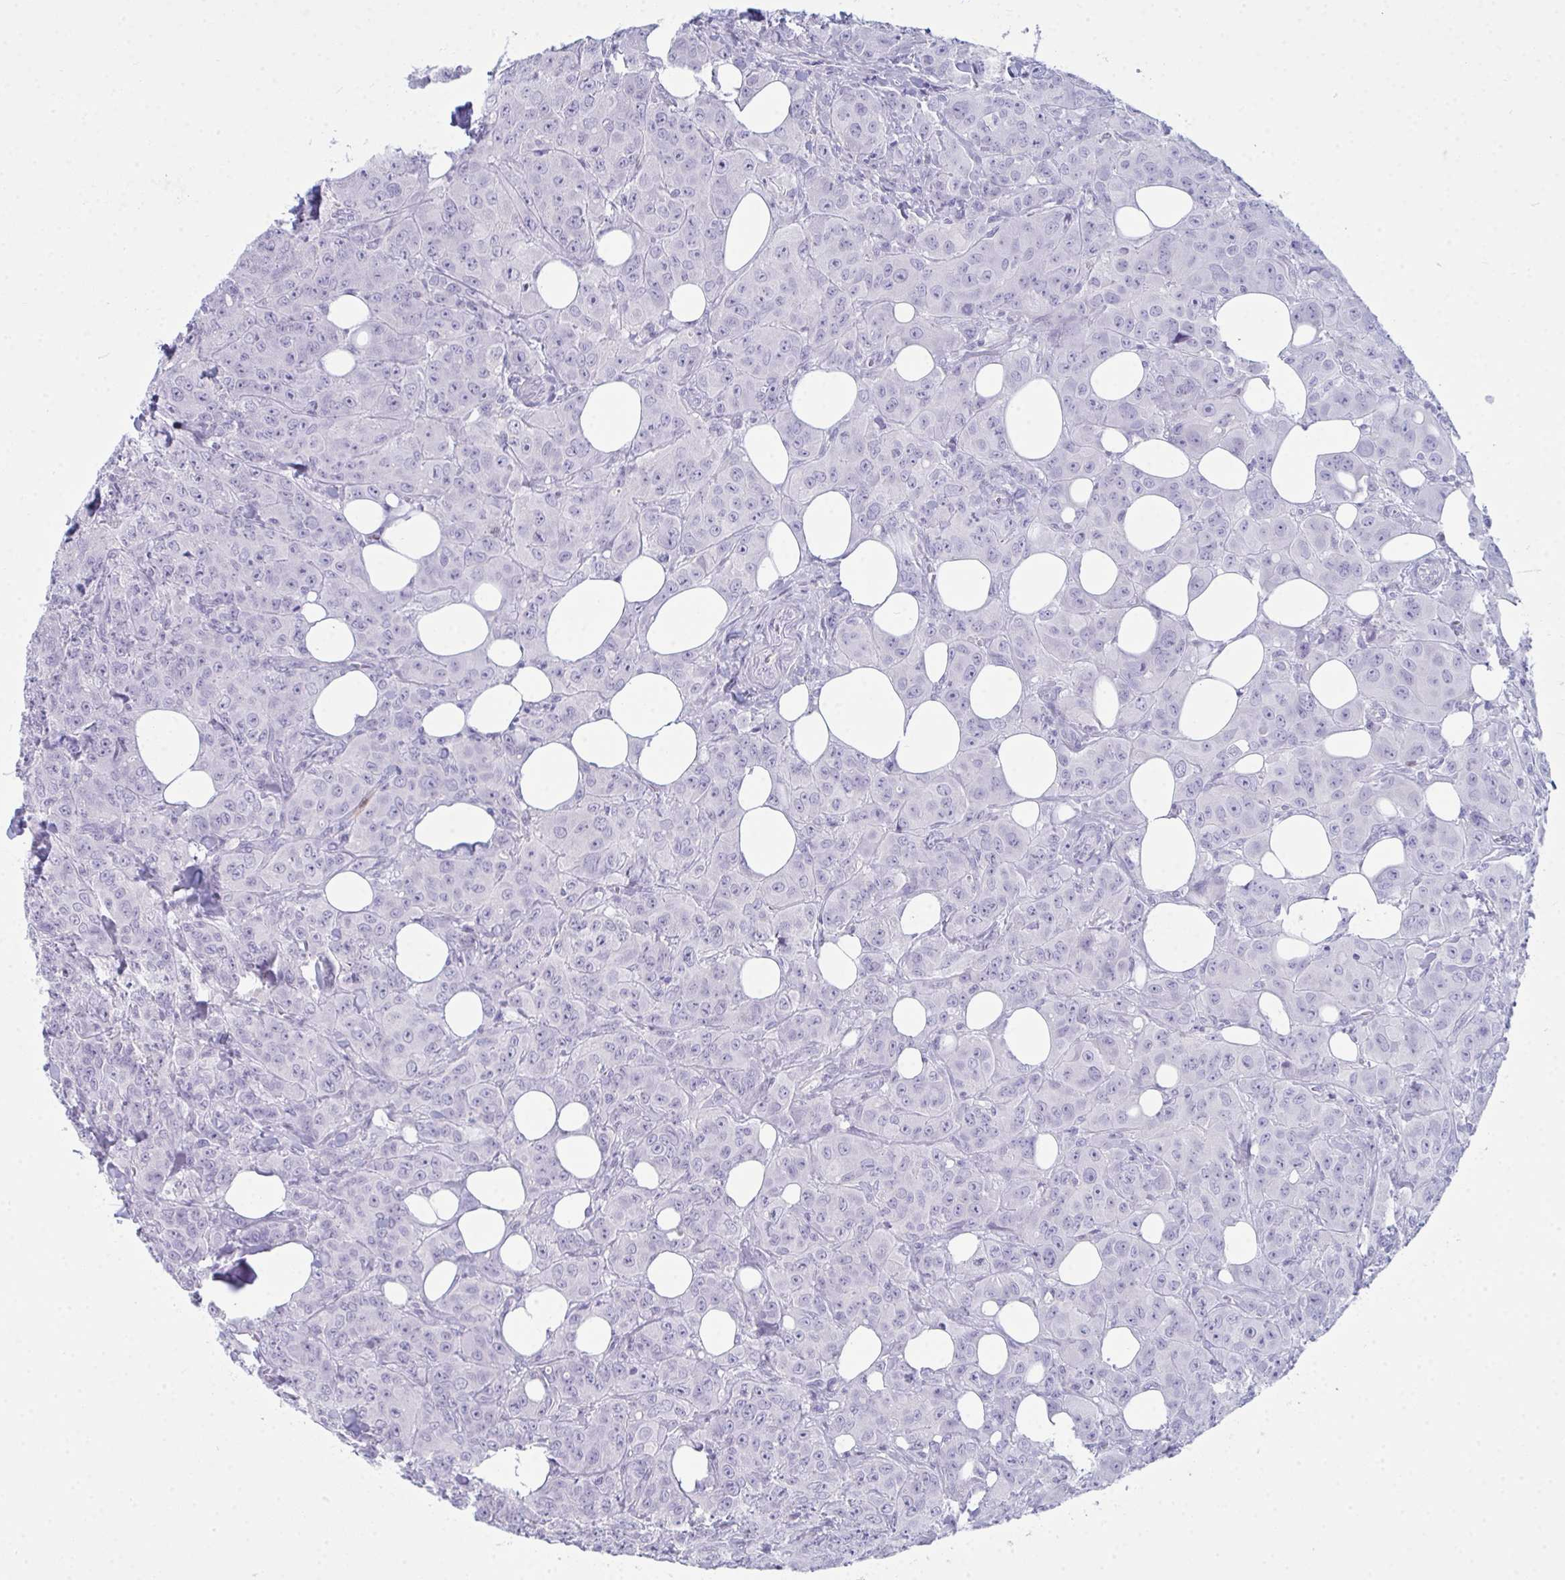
{"staining": {"intensity": "negative", "quantity": "none", "location": "none"}, "tissue": "breast cancer", "cell_type": "Tumor cells", "image_type": "cancer", "snomed": [{"axis": "morphology", "description": "Normal tissue, NOS"}, {"axis": "morphology", "description": "Duct carcinoma"}, {"axis": "topography", "description": "Breast"}], "caption": "Immunohistochemistry micrograph of neoplastic tissue: human invasive ductal carcinoma (breast) stained with DAB (3,3'-diaminobenzidine) shows no significant protein staining in tumor cells.", "gene": "SERPINB10", "patient": {"sex": "female", "age": 43}}